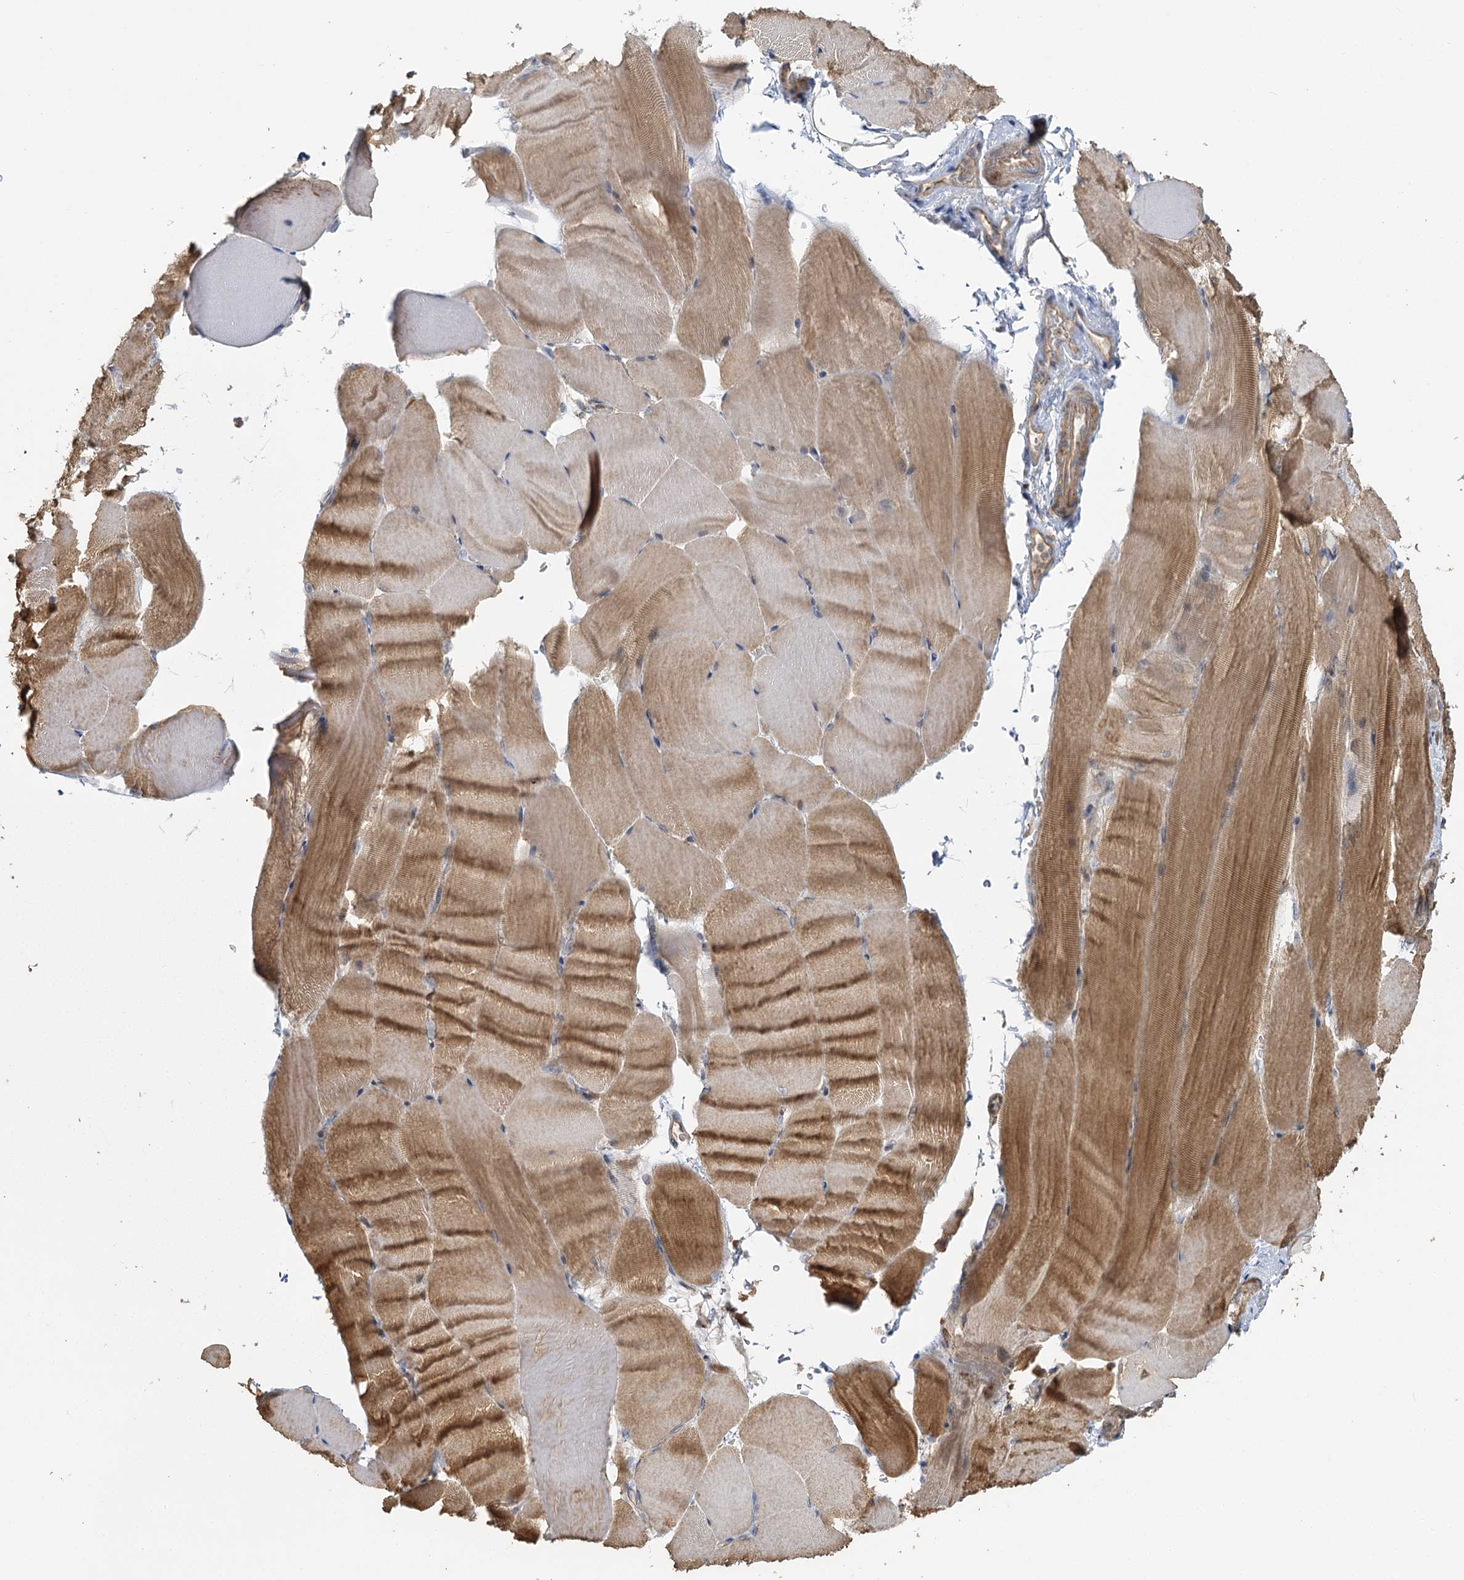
{"staining": {"intensity": "moderate", "quantity": ">75%", "location": "cytoplasmic/membranous"}, "tissue": "skeletal muscle", "cell_type": "Myocytes", "image_type": "normal", "snomed": [{"axis": "morphology", "description": "Normal tissue, NOS"}, {"axis": "topography", "description": "Skeletal muscle"}, {"axis": "topography", "description": "Parathyroid gland"}], "caption": "A brown stain labels moderate cytoplasmic/membranous staining of a protein in myocytes of unremarkable skeletal muscle. (brown staining indicates protein expression, while blue staining denotes nuclei).", "gene": "TBC1D9B", "patient": {"sex": "female", "age": 37}}